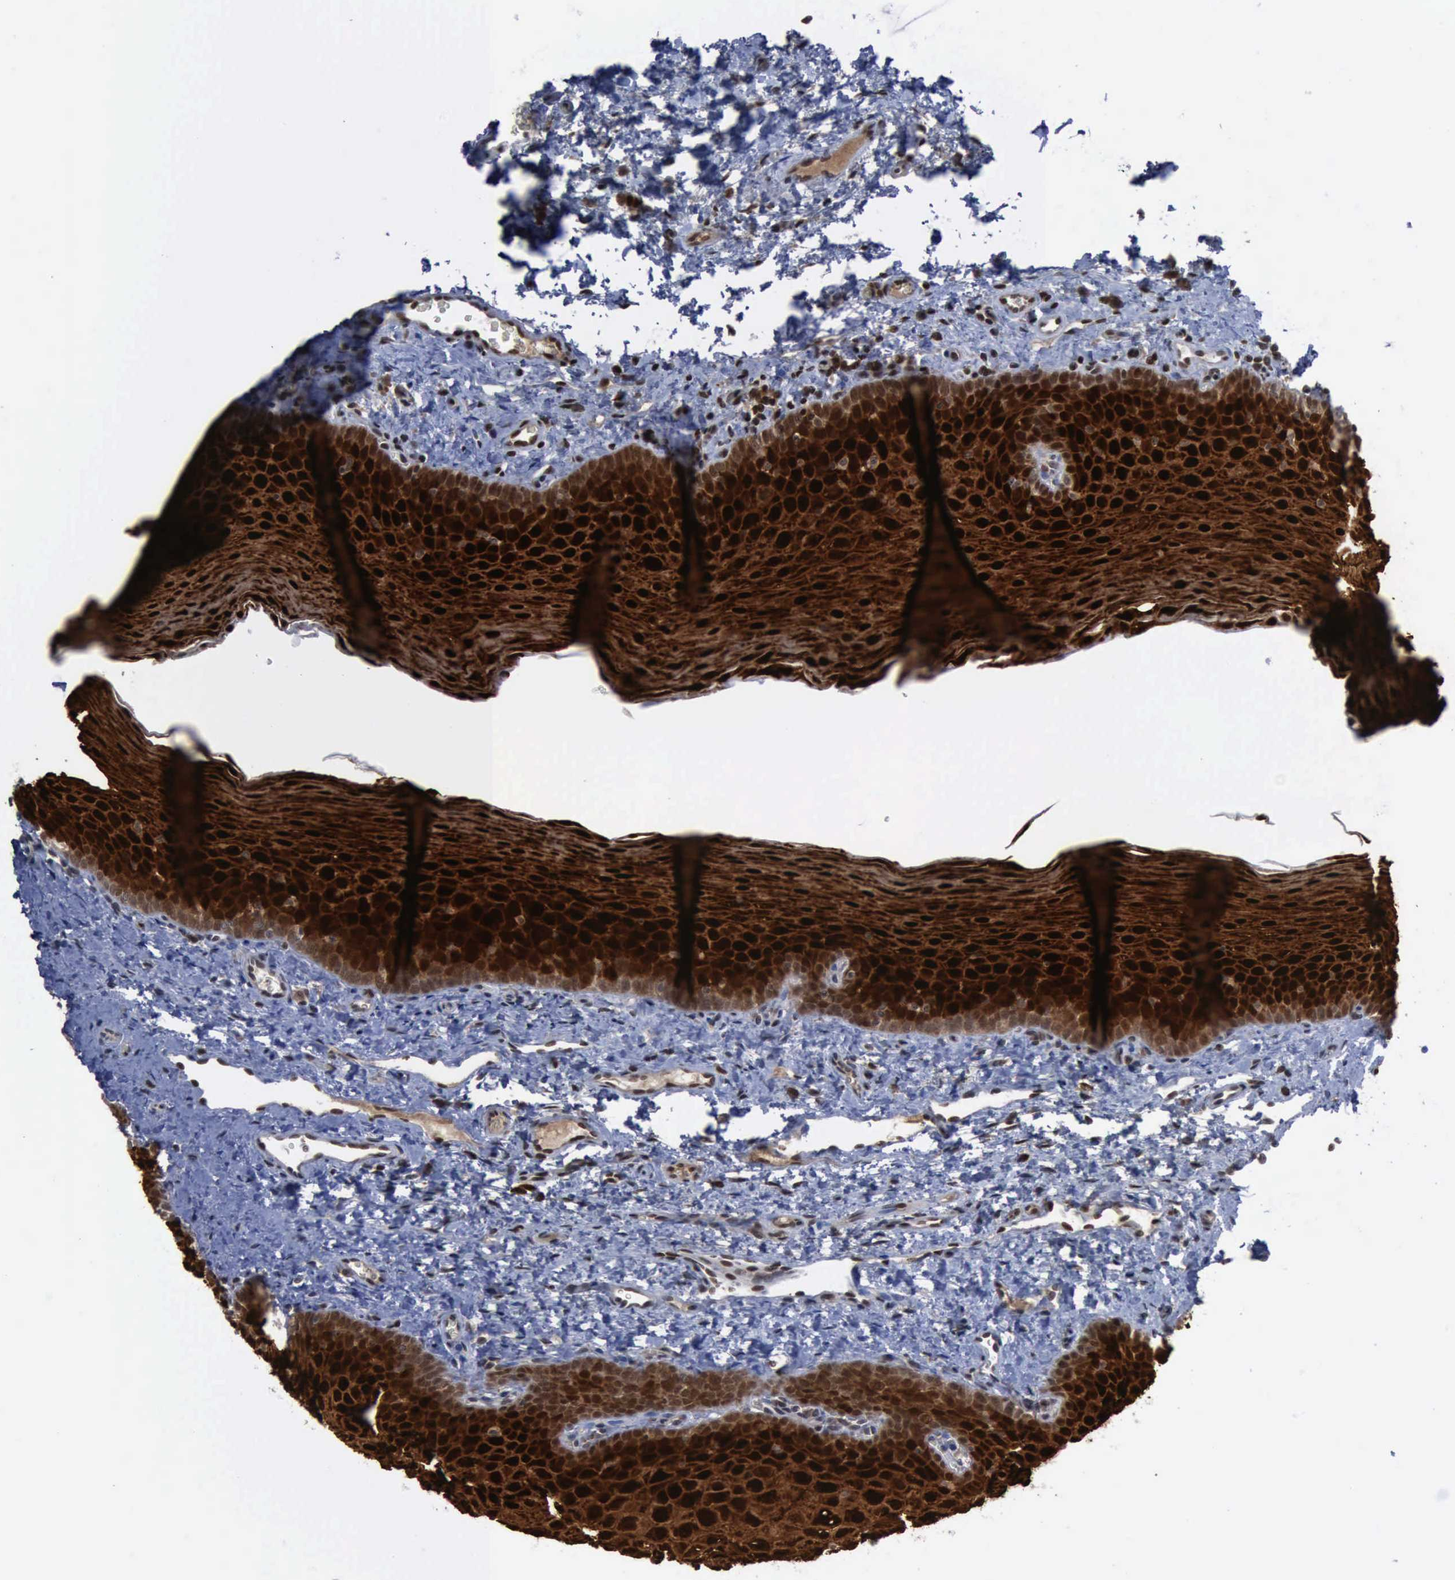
{"staining": {"intensity": "strong", "quantity": ">75%", "location": "cytoplasmic/membranous,nuclear"}, "tissue": "oral mucosa", "cell_type": "Squamous epithelial cells", "image_type": "normal", "snomed": [{"axis": "morphology", "description": "Normal tissue, NOS"}, {"axis": "topography", "description": "Oral tissue"}], "caption": "Squamous epithelial cells reveal strong cytoplasmic/membranous,nuclear positivity in about >75% of cells in benign oral mucosa.", "gene": "CSTA", "patient": {"sex": "male", "age": 20}}